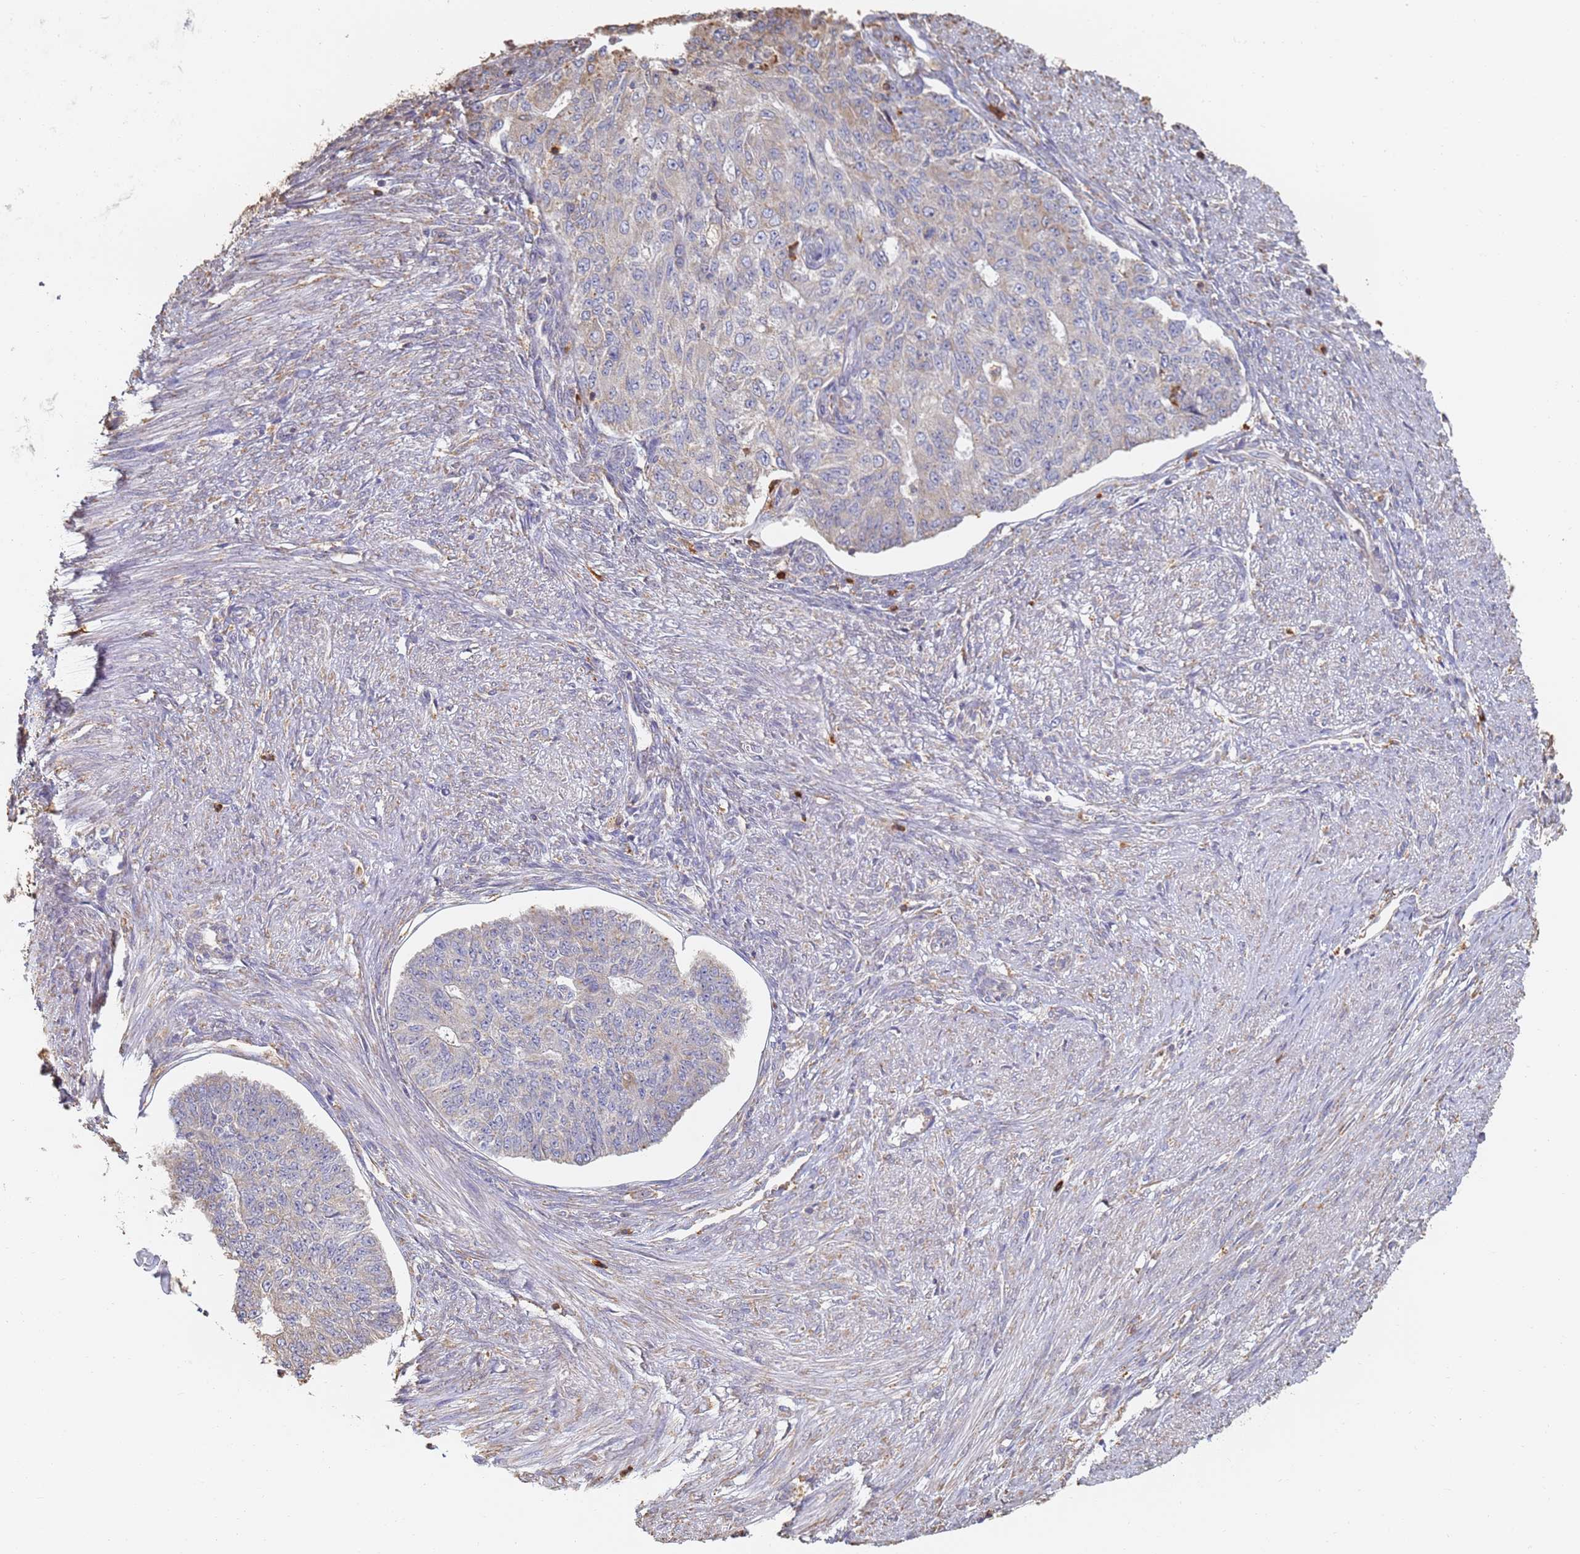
{"staining": {"intensity": "negative", "quantity": "none", "location": "none"}, "tissue": "endometrial cancer", "cell_type": "Tumor cells", "image_type": "cancer", "snomed": [{"axis": "morphology", "description": "Adenocarcinoma, NOS"}, {"axis": "topography", "description": "Endometrium"}], "caption": "Immunohistochemistry image of neoplastic tissue: endometrial cancer (adenocarcinoma) stained with DAB (3,3'-diaminobenzidine) displays no significant protein staining in tumor cells. (Stains: DAB IHC with hematoxylin counter stain, Microscopy: brightfield microscopy at high magnification).", "gene": "BIN2", "patient": {"sex": "female", "age": 32}}